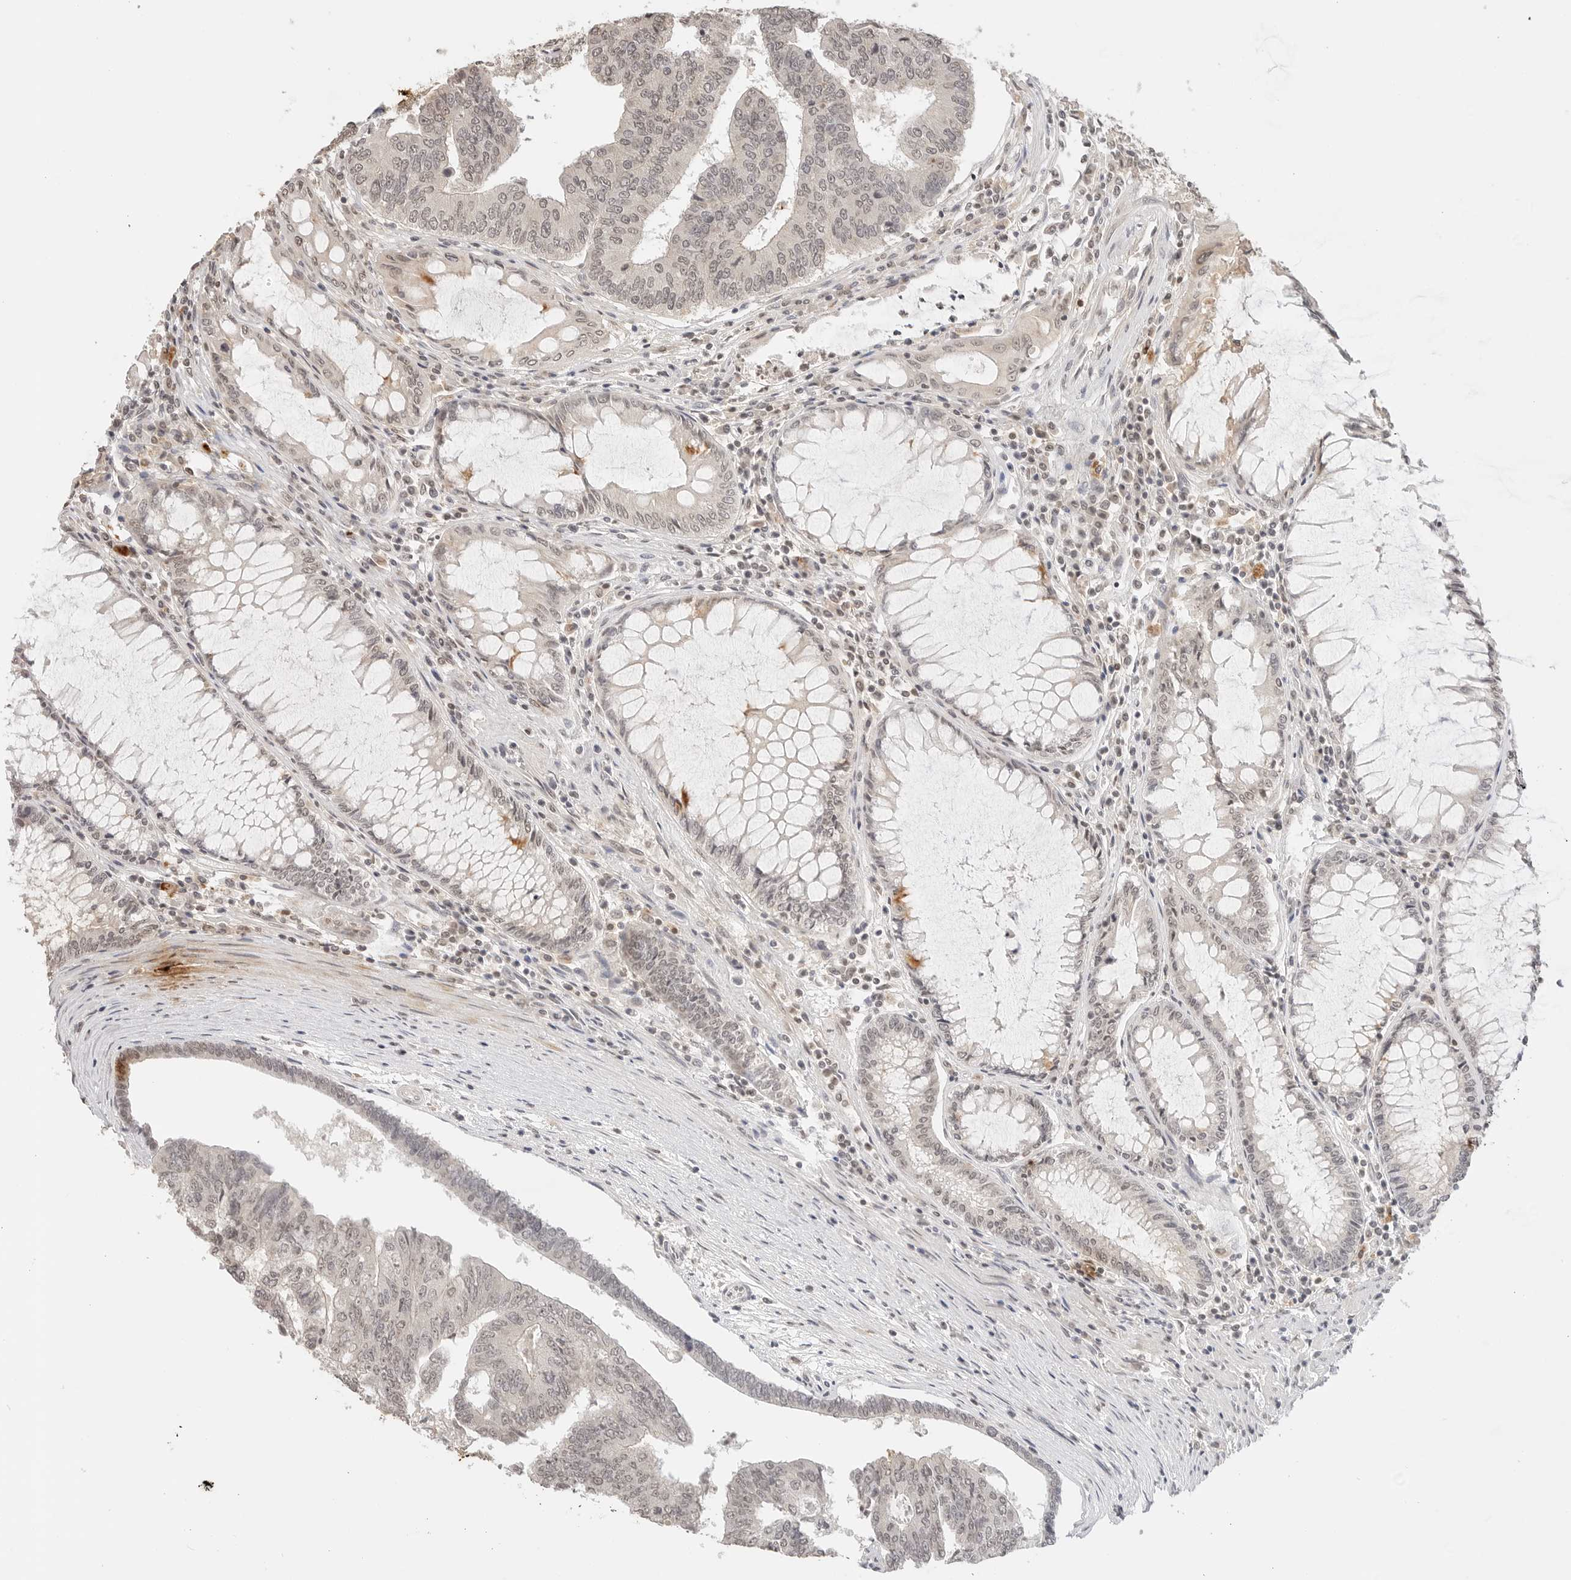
{"staining": {"intensity": "weak", "quantity": "25%-75%", "location": "nuclear"}, "tissue": "colorectal cancer", "cell_type": "Tumor cells", "image_type": "cancer", "snomed": [{"axis": "morphology", "description": "Adenocarcinoma, NOS"}, {"axis": "topography", "description": "Colon"}], "caption": "DAB (3,3'-diaminobenzidine) immunohistochemical staining of human colorectal adenocarcinoma shows weak nuclear protein positivity in approximately 25%-75% of tumor cells.", "gene": "GPR34", "patient": {"sex": "female", "age": 67}}